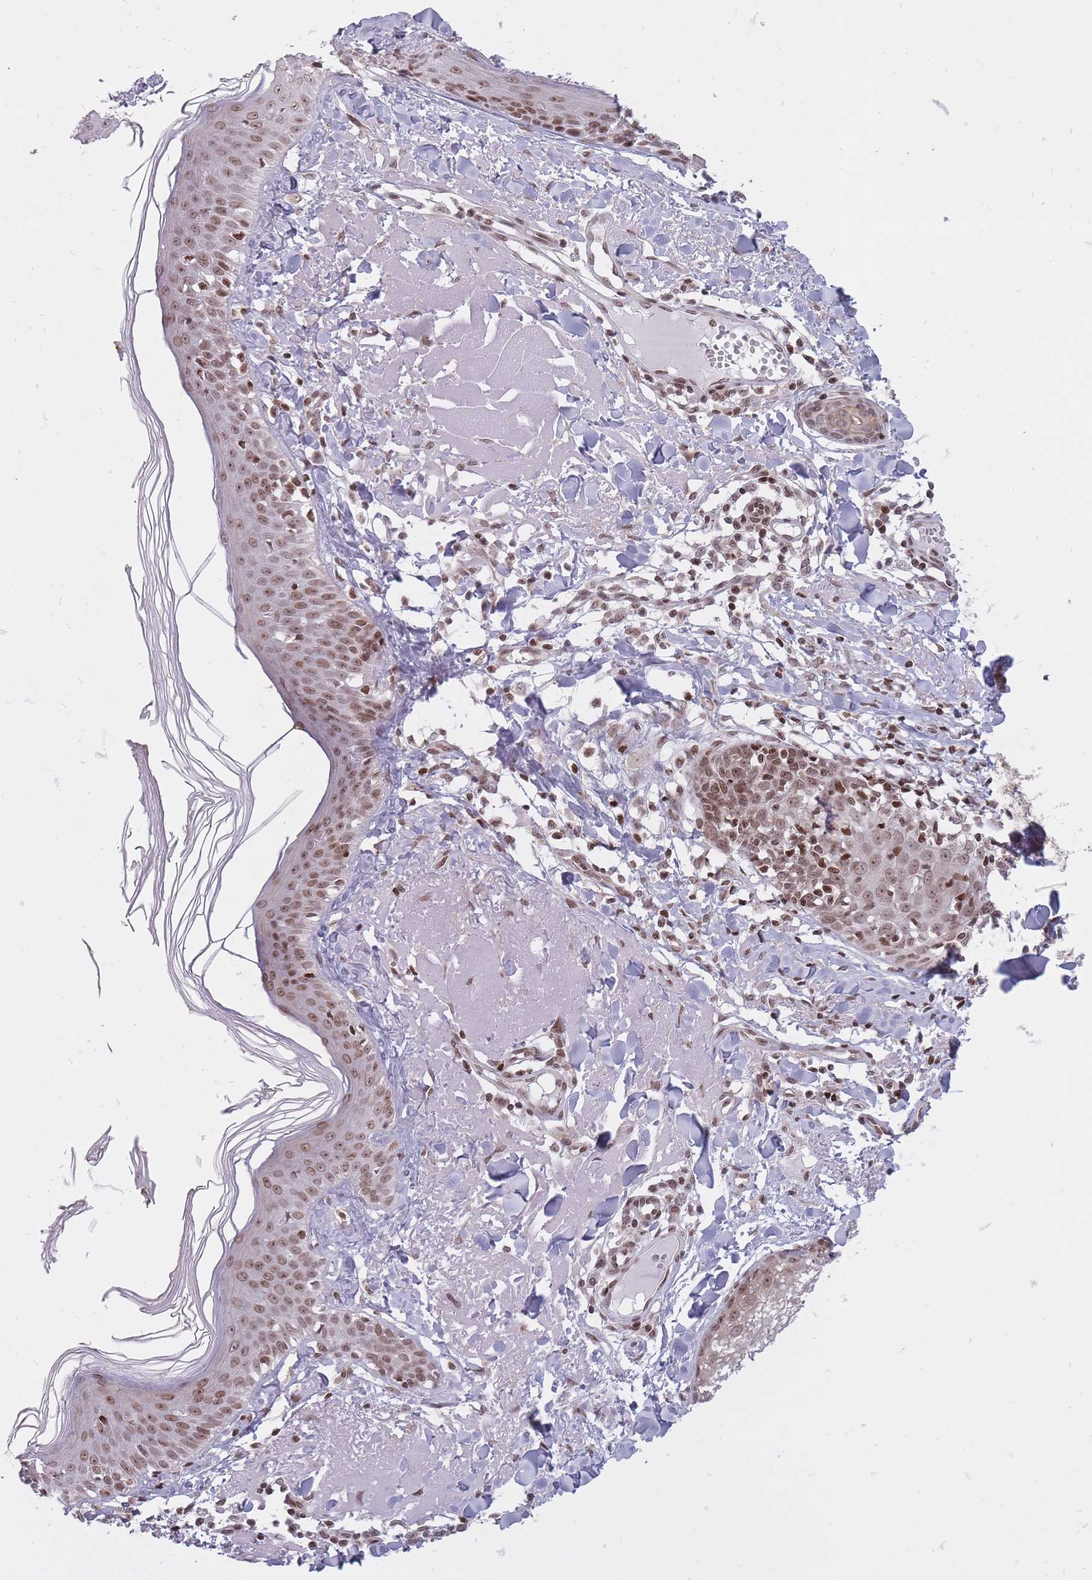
{"staining": {"intensity": "moderate", "quantity": ">75%", "location": "nuclear"}, "tissue": "skin", "cell_type": "Fibroblasts", "image_type": "normal", "snomed": [{"axis": "morphology", "description": "Normal tissue, NOS"}, {"axis": "morphology", "description": "Malignant melanoma, NOS"}, {"axis": "topography", "description": "Skin"}], "caption": "Skin stained for a protein (brown) displays moderate nuclear positive staining in about >75% of fibroblasts.", "gene": "TMC6", "patient": {"sex": "male", "age": 80}}